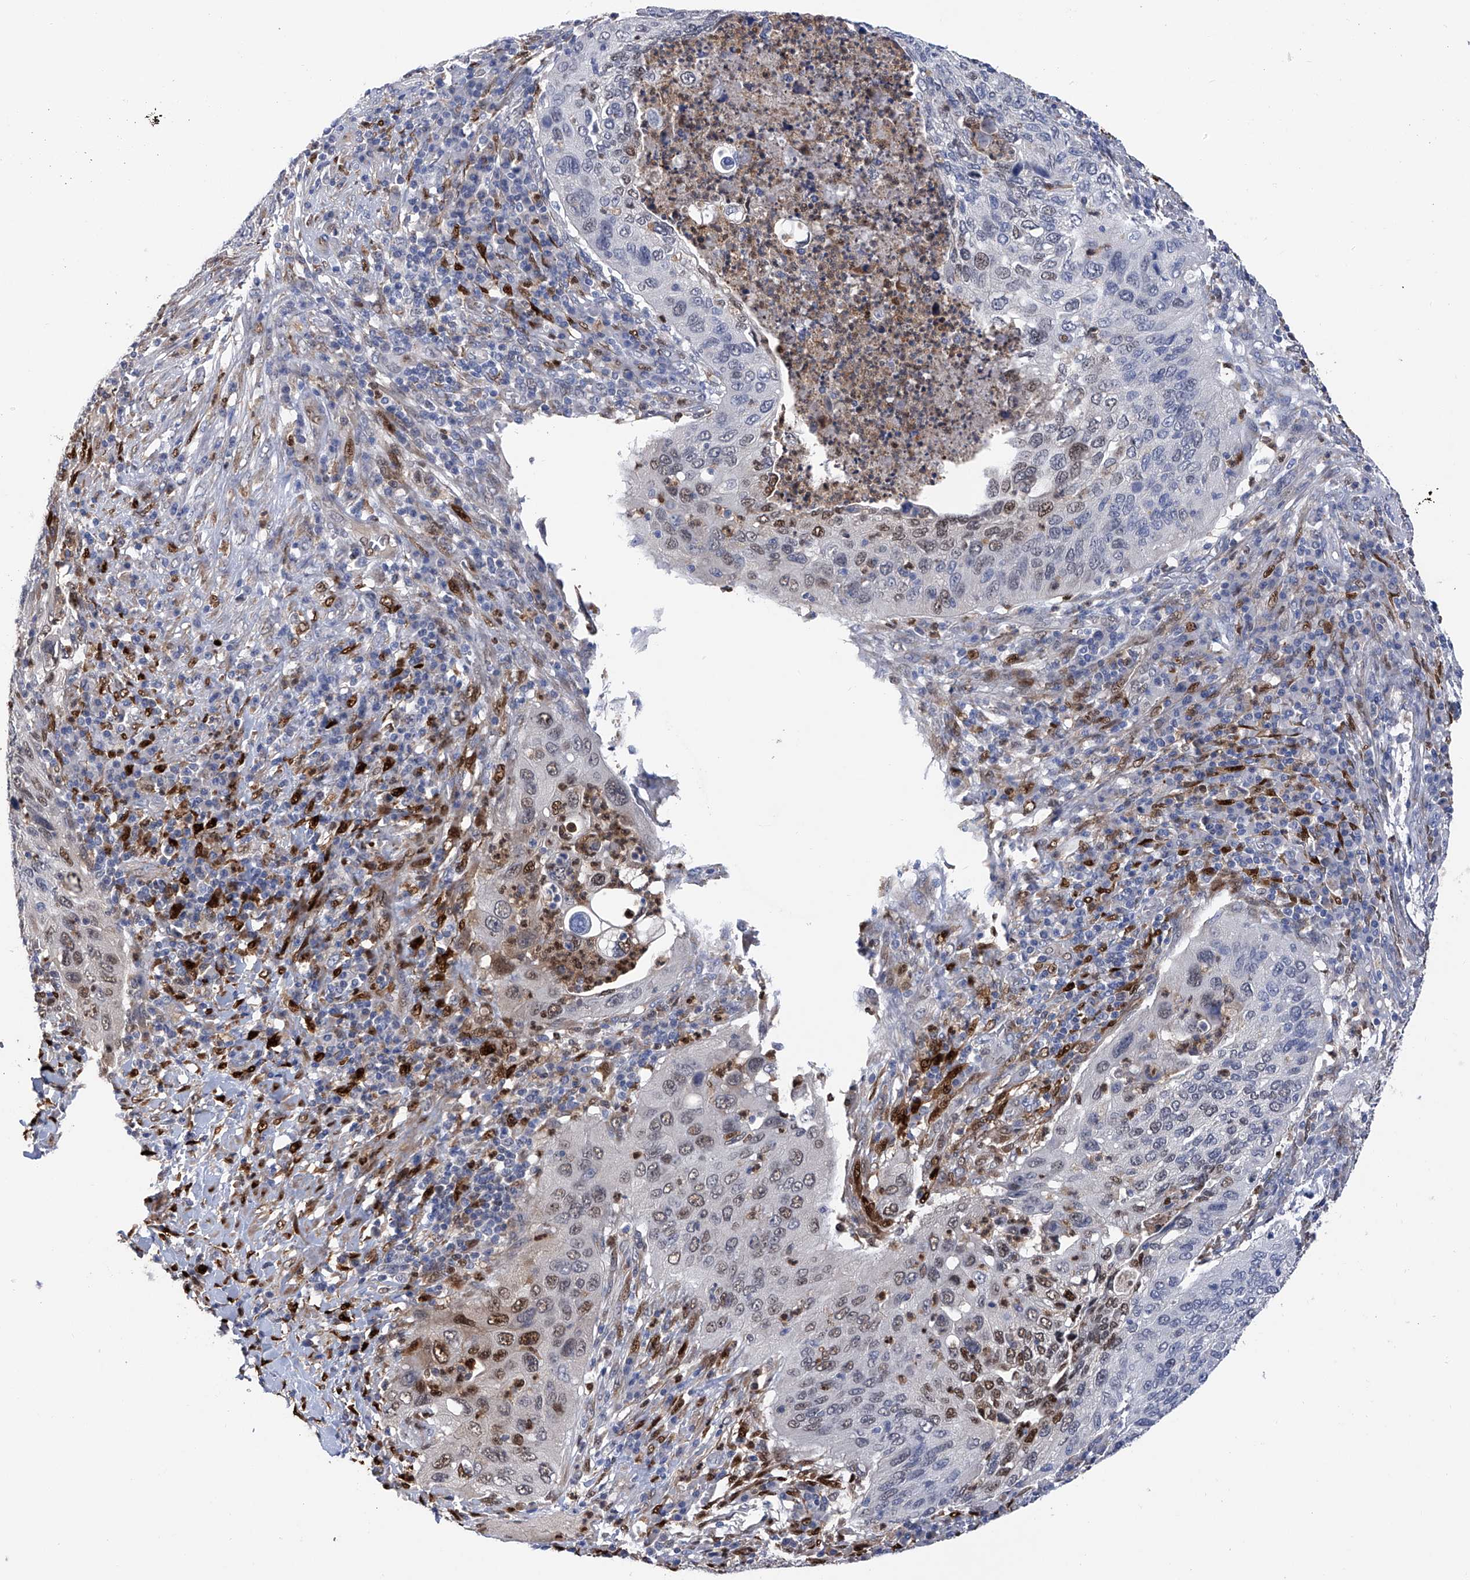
{"staining": {"intensity": "moderate", "quantity": "<25%", "location": "nuclear"}, "tissue": "cervical cancer", "cell_type": "Tumor cells", "image_type": "cancer", "snomed": [{"axis": "morphology", "description": "Squamous cell carcinoma, NOS"}, {"axis": "topography", "description": "Cervix"}], "caption": "Protein expression analysis of squamous cell carcinoma (cervical) reveals moderate nuclear staining in approximately <25% of tumor cells.", "gene": "PHF20", "patient": {"sex": "female", "age": 38}}